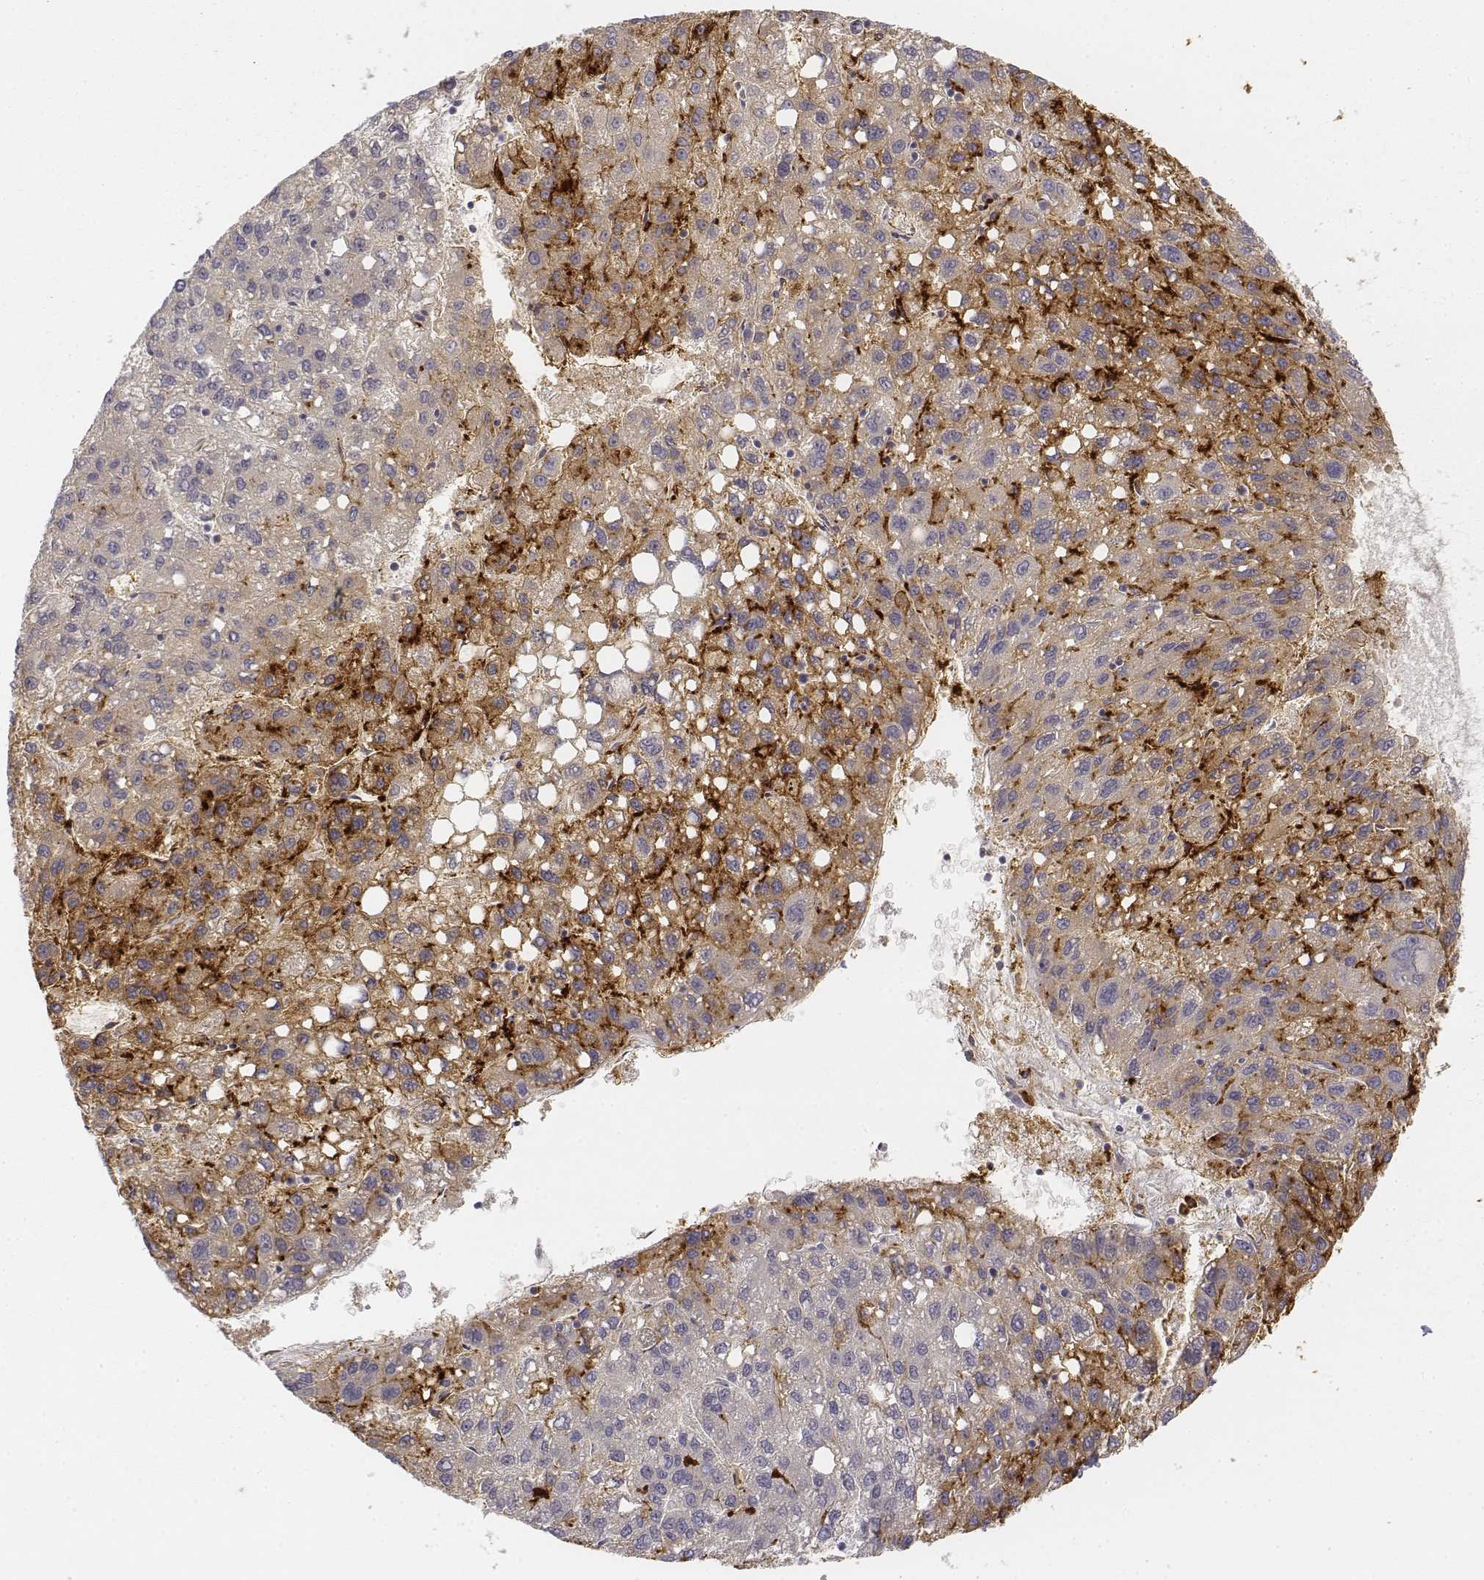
{"staining": {"intensity": "negative", "quantity": "none", "location": "none"}, "tissue": "liver cancer", "cell_type": "Tumor cells", "image_type": "cancer", "snomed": [{"axis": "morphology", "description": "Carcinoma, Hepatocellular, NOS"}, {"axis": "topography", "description": "Liver"}], "caption": "Liver cancer (hepatocellular carcinoma) stained for a protein using immunohistochemistry (IHC) displays no staining tumor cells.", "gene": "CD14", "patient": {"sex": "female", "age": 82}}